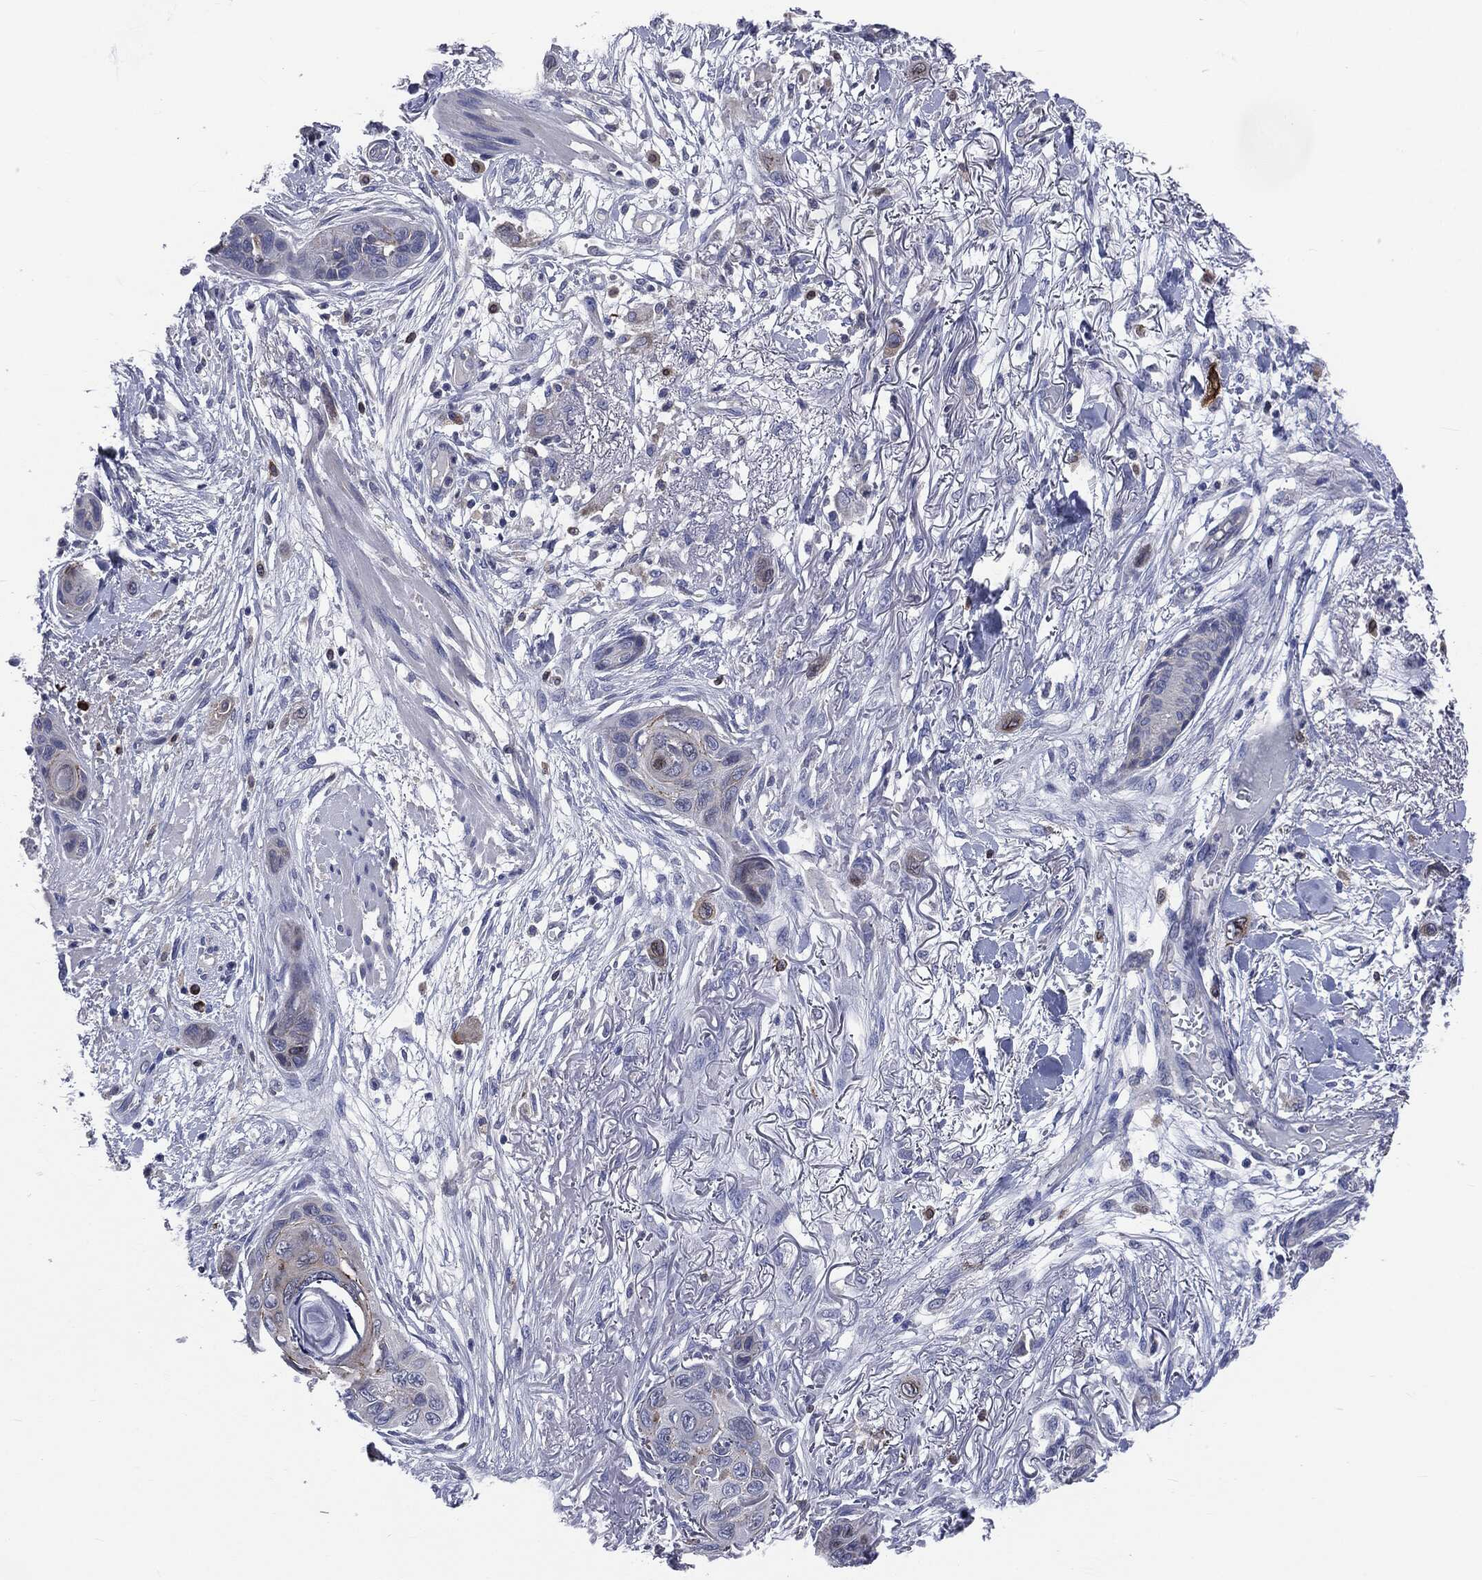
{"staining": {"intensity": "negative", "quantity": "none", "location": "none"}, "tissue": "skin cancer", "cell_type": "Tumor cells", "image_type": "cancer", "snomed": [{"axis": "morphology", "description": "Squamous cell carcinoma, NOS"}, {"axis": "topography", "description": "Skin"}], "caption": "Immunohistochemistry (IHC) micrograph of skin cancer stained for a protein (brown), which displays no positivity in tumor cells. Brightfield microscopy of immunohistochemistry stained with DAB (3,3'-diaminobenzidine) (brown) and hematoxylin (blue), captured at high magnification.", "gene": "PTGS2", "patient": {"sex": "male", "age": 79}}